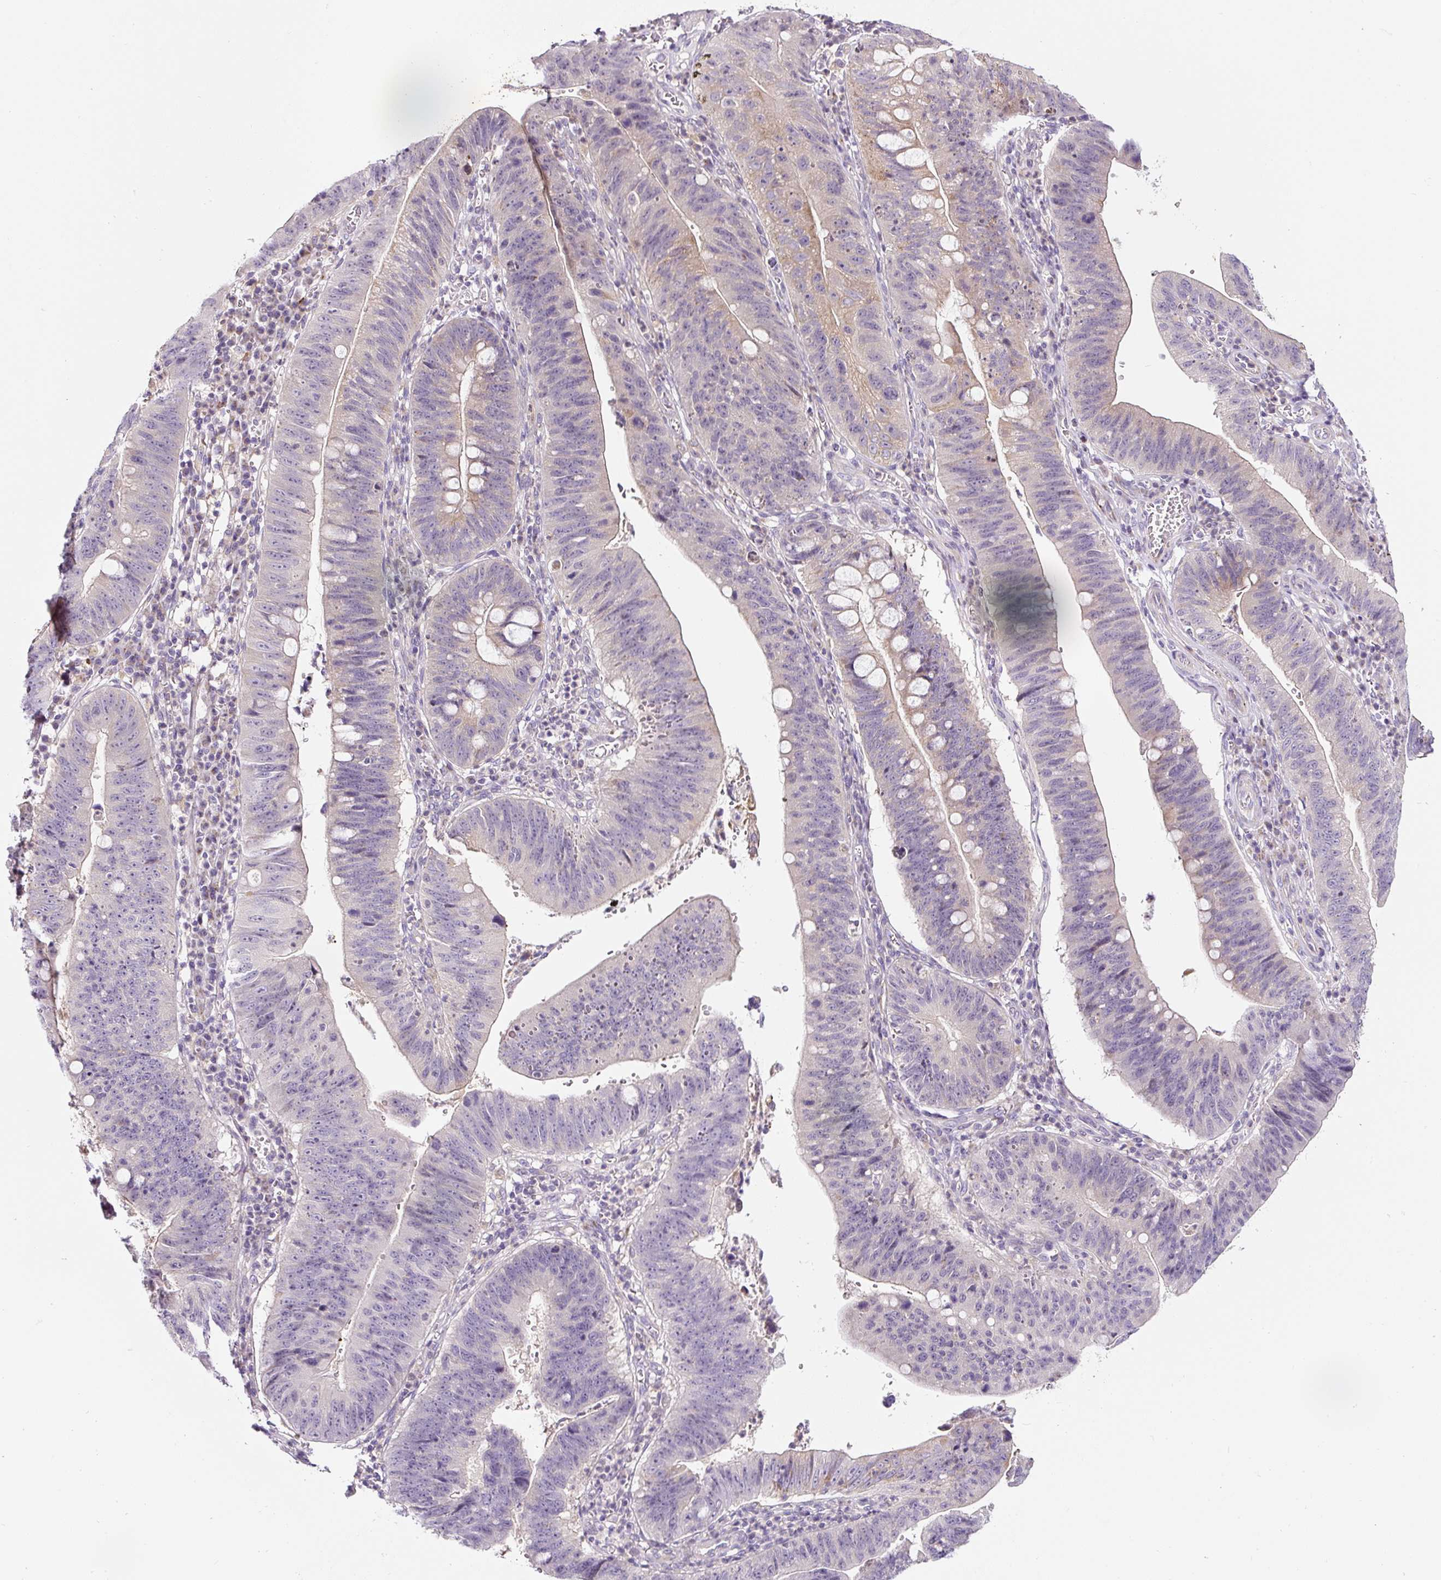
{"staining": {"intensity": "negative", "quantity": "none", "location": "none"}, "tissue": "stomach cancer", "cell_type": "Tumor cells", "image_type": "cancer", "snomed": [{"axis": "morphology", "description": "Adenocarcinoma, NOS"}, {"axis": "topography", "description": "Stomach"}], "caption": "High power microscopy photomicrograph of an immunohistochemistry (IHC) micrograph of stomach cancer, revealing no significant positivity in tumor cells.", "gene": "HPS4", "patient": {"sex": "male", "age": 59}}